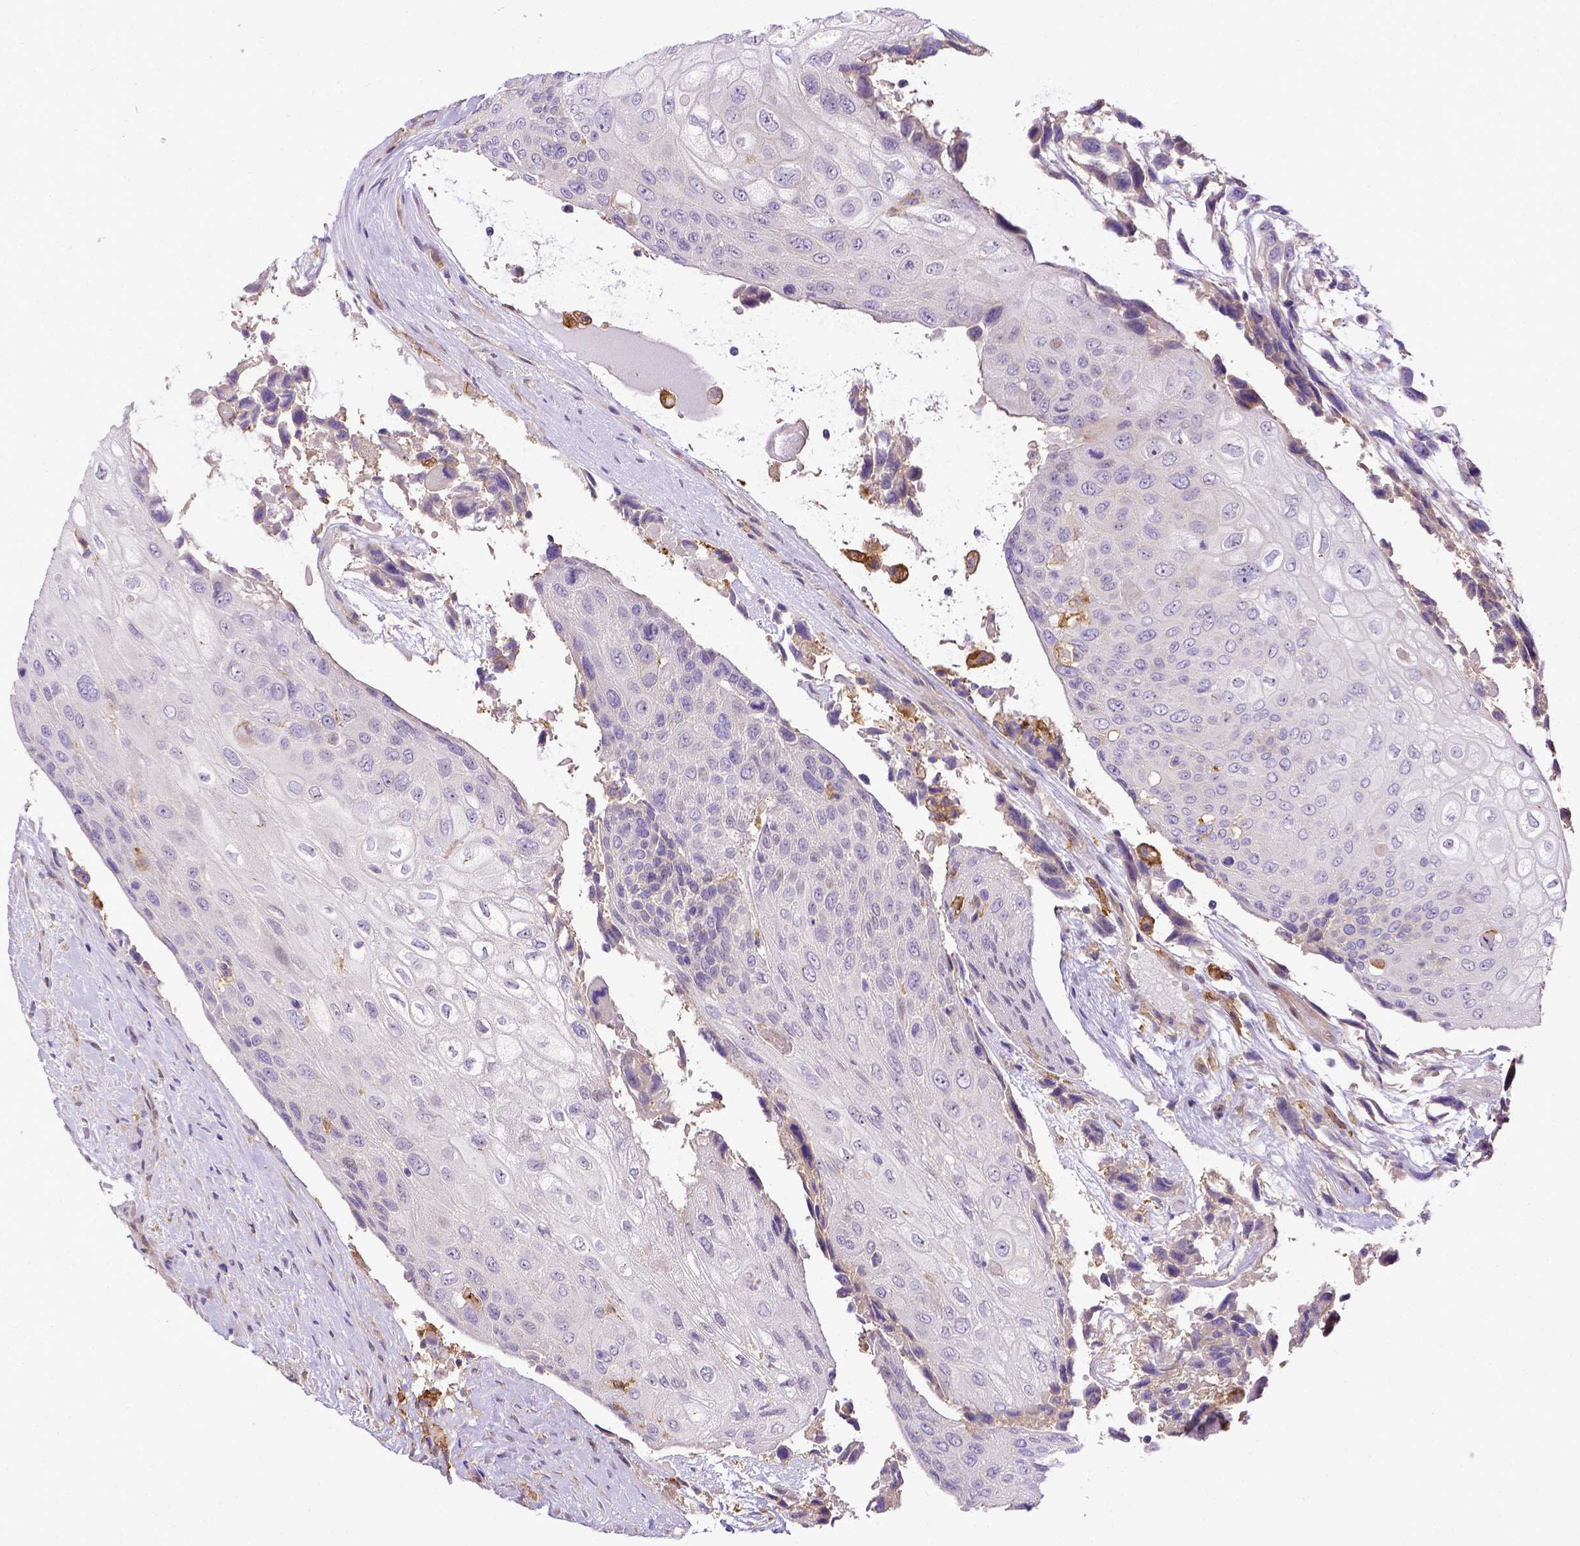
{"staining": {"intensity": "negative", "quantity": "none", "location": "none"}, "tissue": "urothelial cancer", "cell_type": "Tumor cells", "image_type": "cancer", "snomed": [{"axis": "morphology", "description": "Urothelial carcinoma, High grade"}, {"axis": "topography", "description": "Urinary bladder"}], "caption": "Tumor cells are negative for protein expression in human urothelial cancer.", "gene": "CD40", "patient": {"sex": "female", "age": 70}}